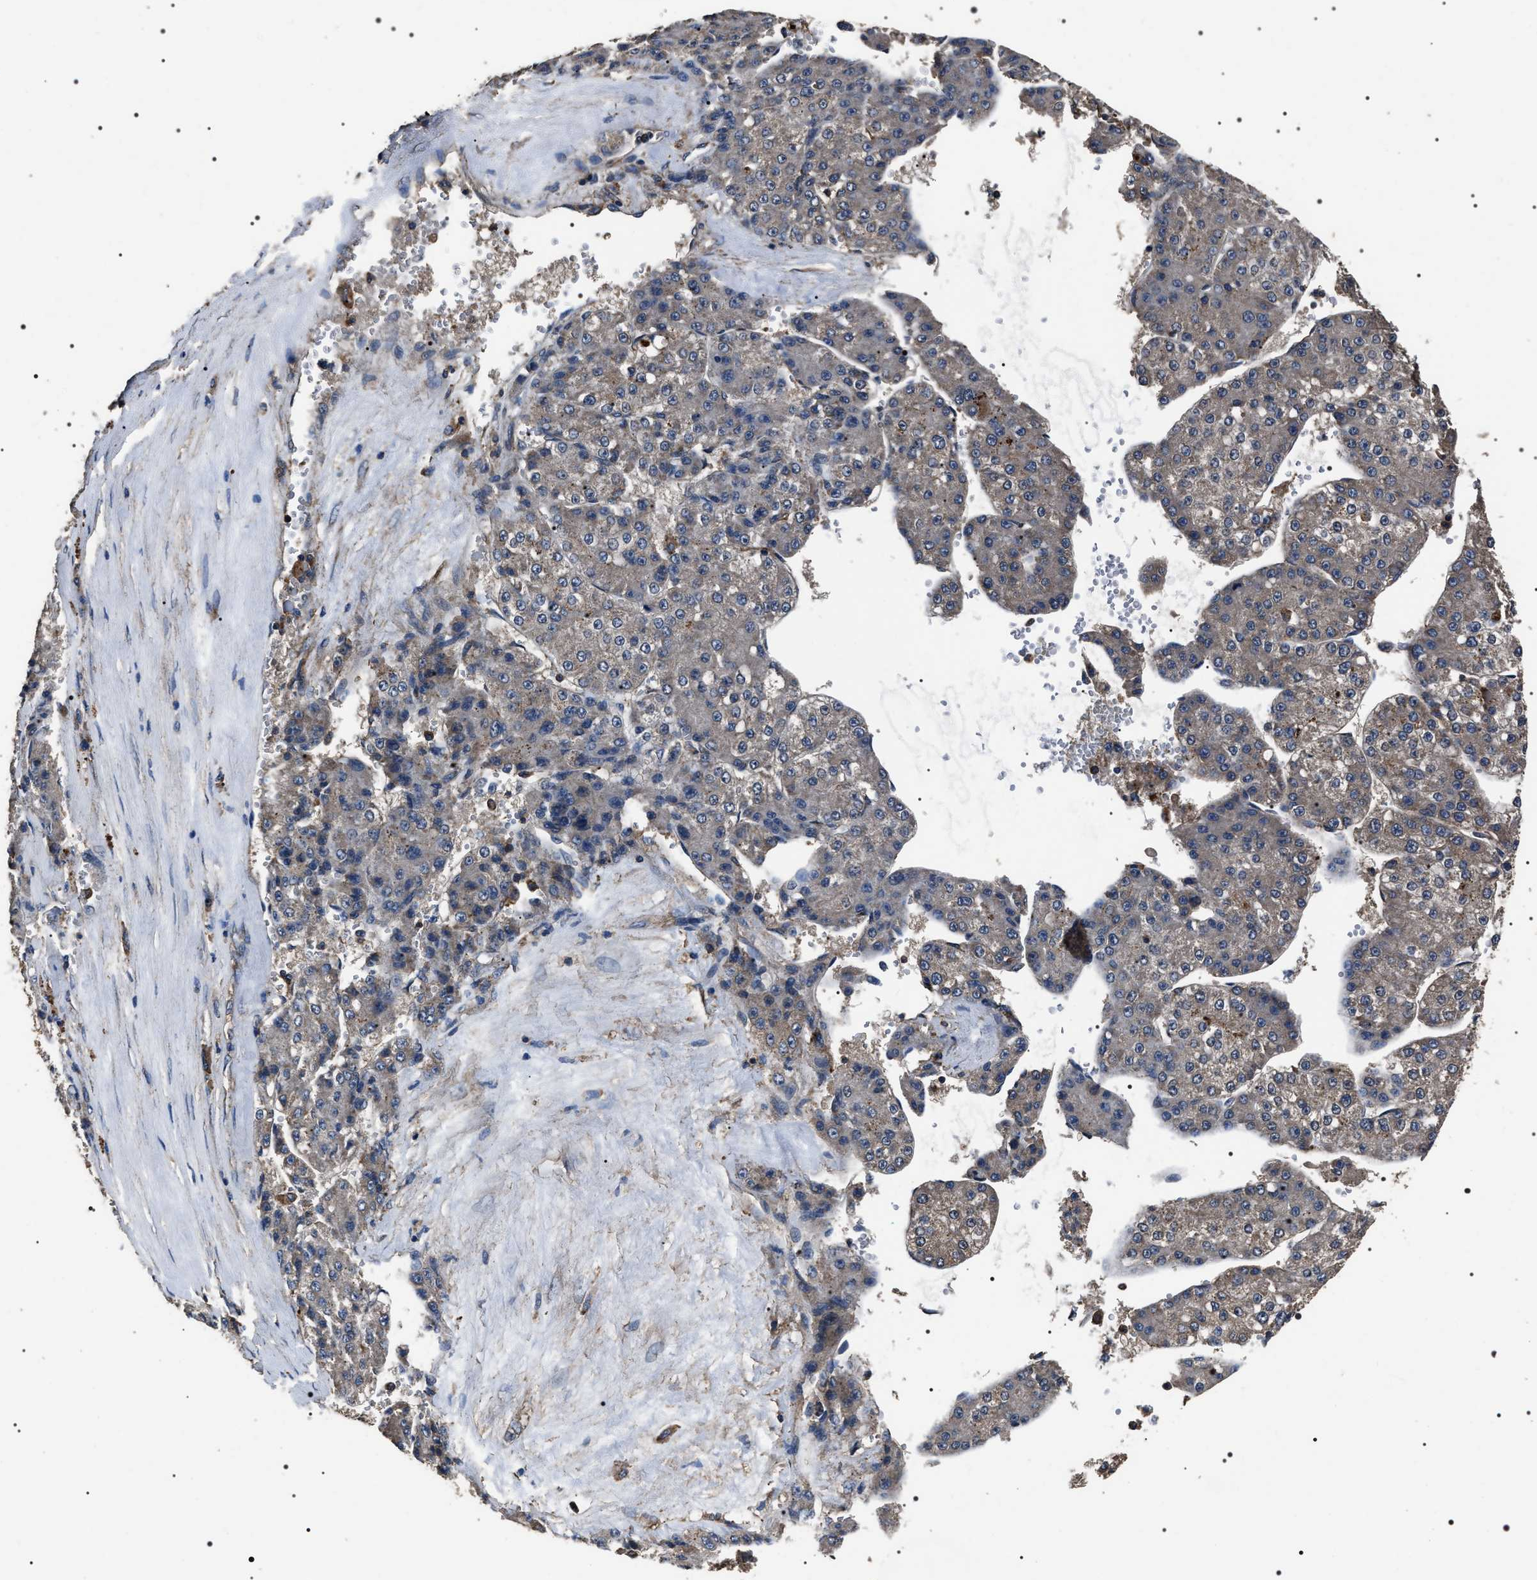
{"staining": {"intensity": "weak", "quantity": "<25%", "location": "cytoplasmic/membranous"}, "tissue": "liver cancer", "cell_type": "Tumor cells", "image_type": "cancer", "snomed": [{"axis": "morphology", "description": "Carcinoma, Hepatocellular, NOS"}, {"axis": "topography", "description": "Liver"}], "caption": "Human liver cancer stained for a protein using IHC displays no expression in tumor cells.", "gene": "HSCB", "patient": {"sex": "female", "age": 73}}